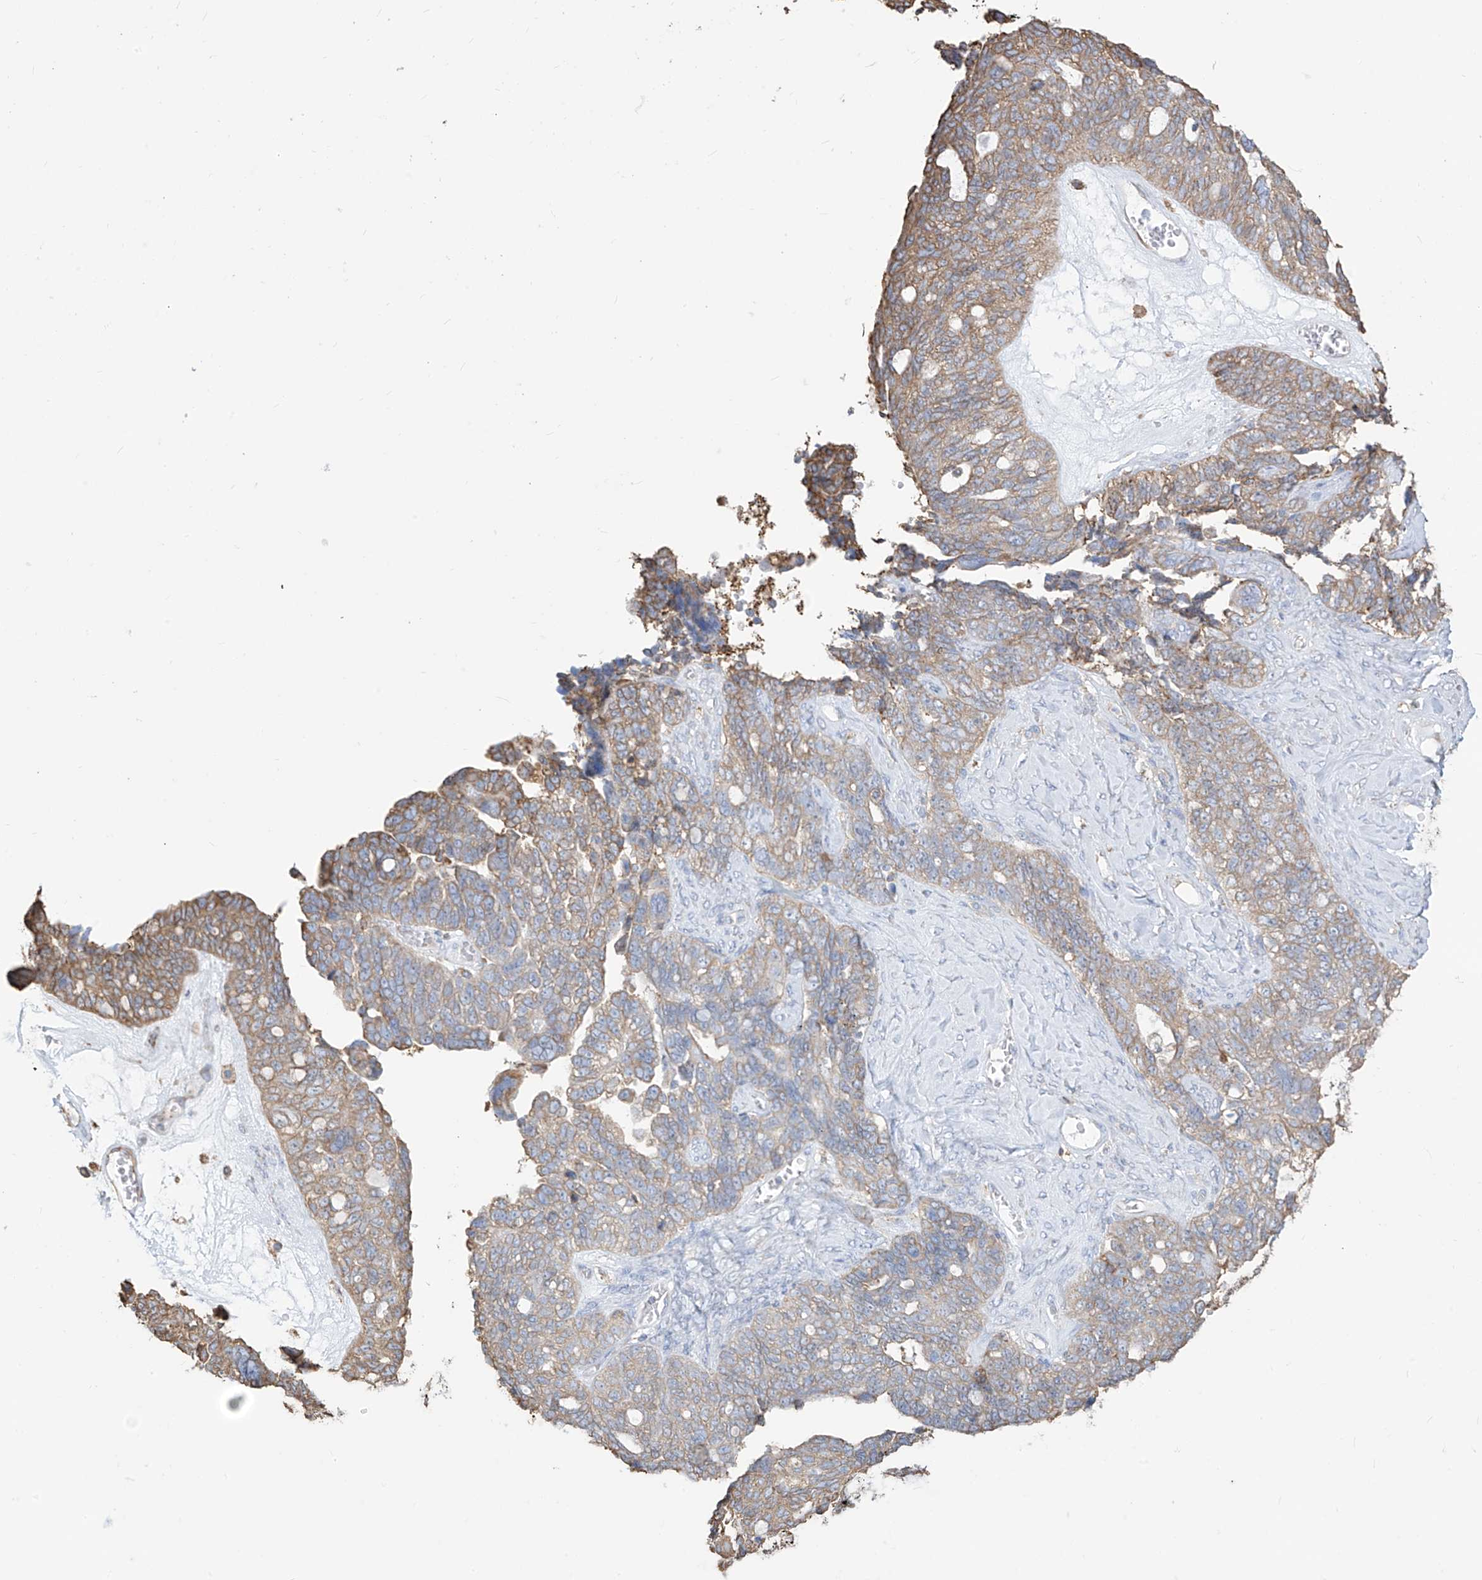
{"staining": {"intensity": "weak", "quantity": ">75%", "location": "cytoplasmic/membranous"}, "tissue": "ovarian cancer", "cell_type": "Tumor cells", "image_type": "cancer", "snomed": [{"axis": "morphology", "description": "Cystadenocarcinoma, serous, NOS"}, {"axis": "topography", "description": "Ovary"}], "caption": "The immunohistochemical stain highlights weak cytoplasmic/membranous positivity in tumor cells of ovarian cancer tissue.", "gene": "PDIA6", "patient": {"sex": "female", "age": 79}}